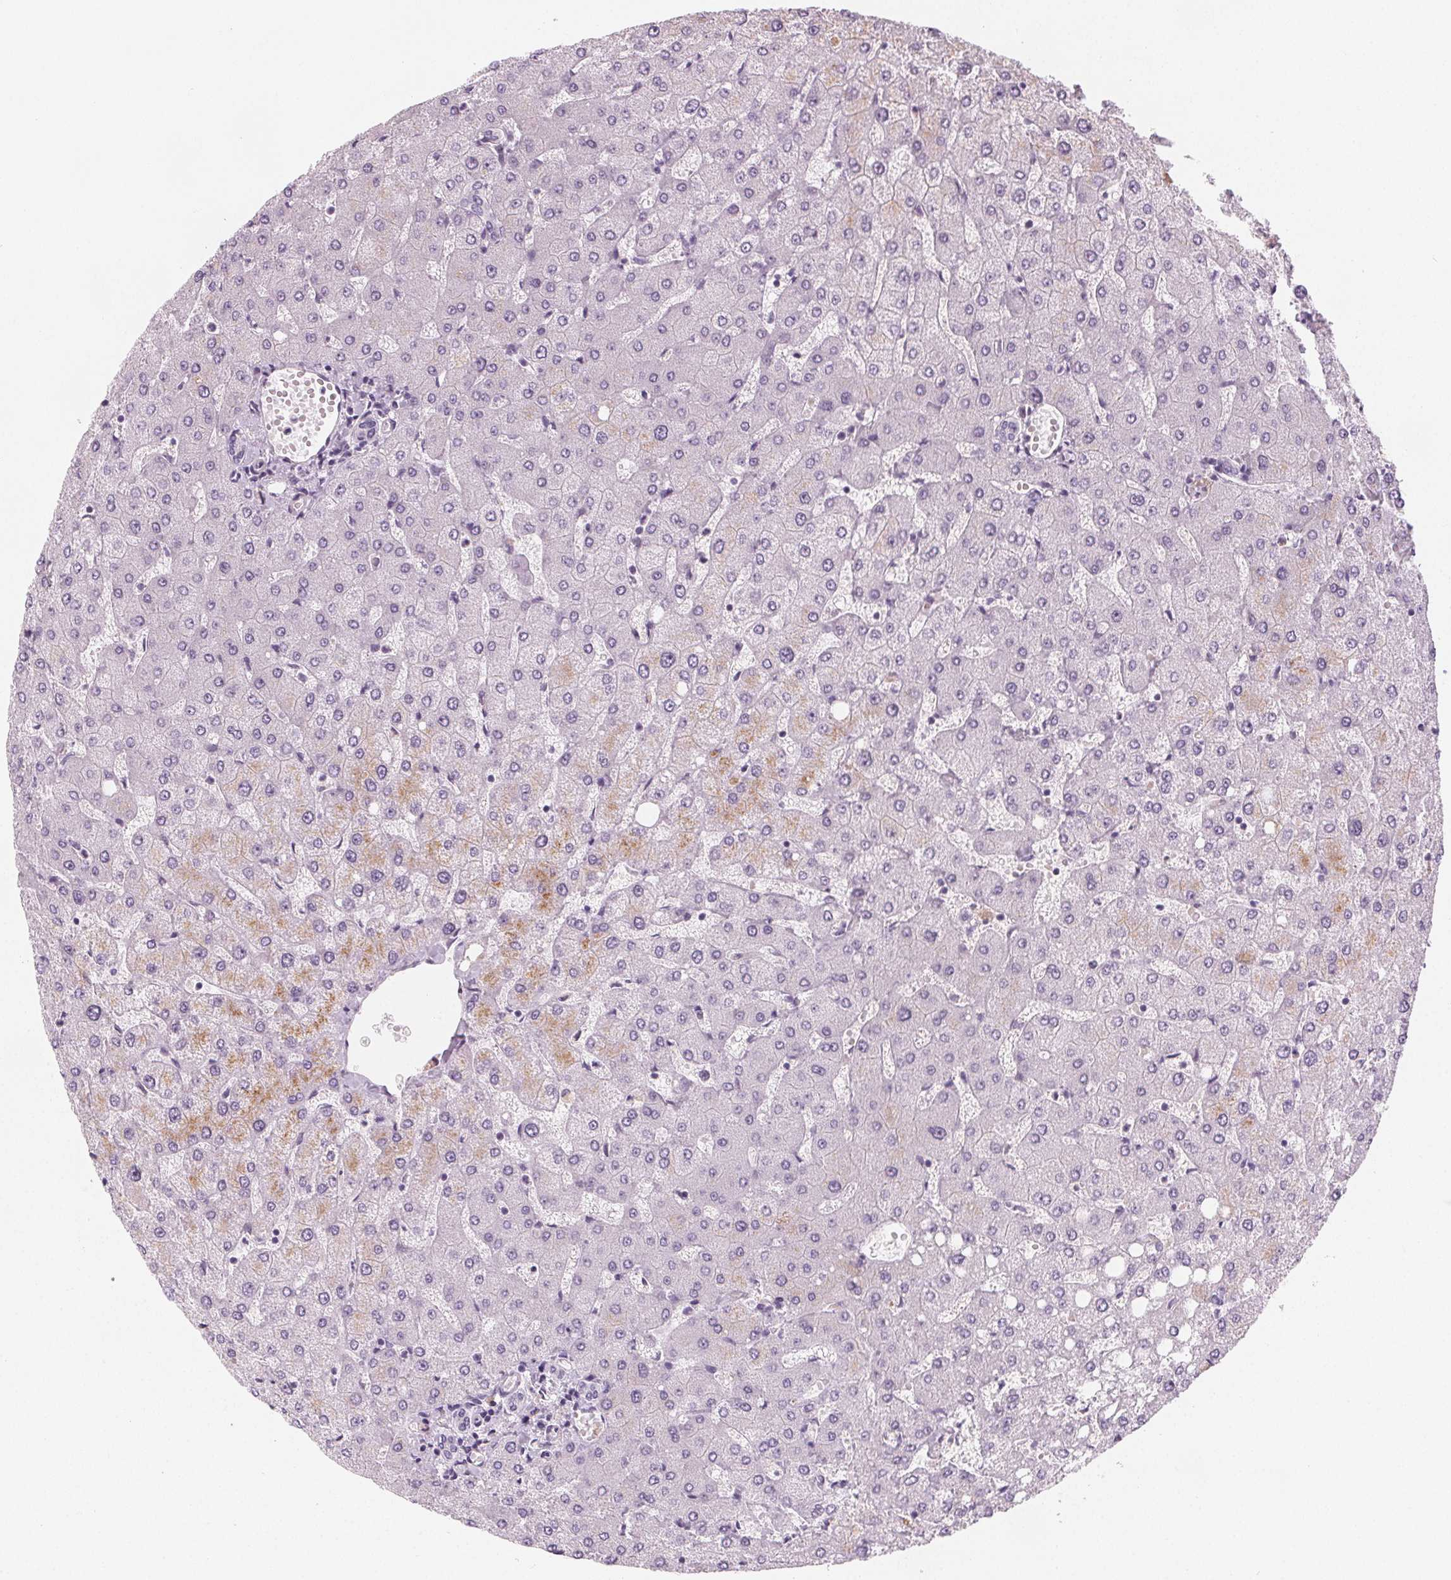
{"staining": {"intensity": "negative", "quantity": "none", "location": "none"}, "tissue": "liver", "cell_type": "Cholangiocytes", "image_type": "normal", "snomed": [{"axis": "morphology", "description": "Normal tissue, NOS"}, {"axis": "topography", "description": "Liver"}], "caption": "This is an IHC micrograph of benign liver. There is no expression in cholangiocytes.", "gene": "SLC5A12", "patient": {"sex": "female", "age": 54}}